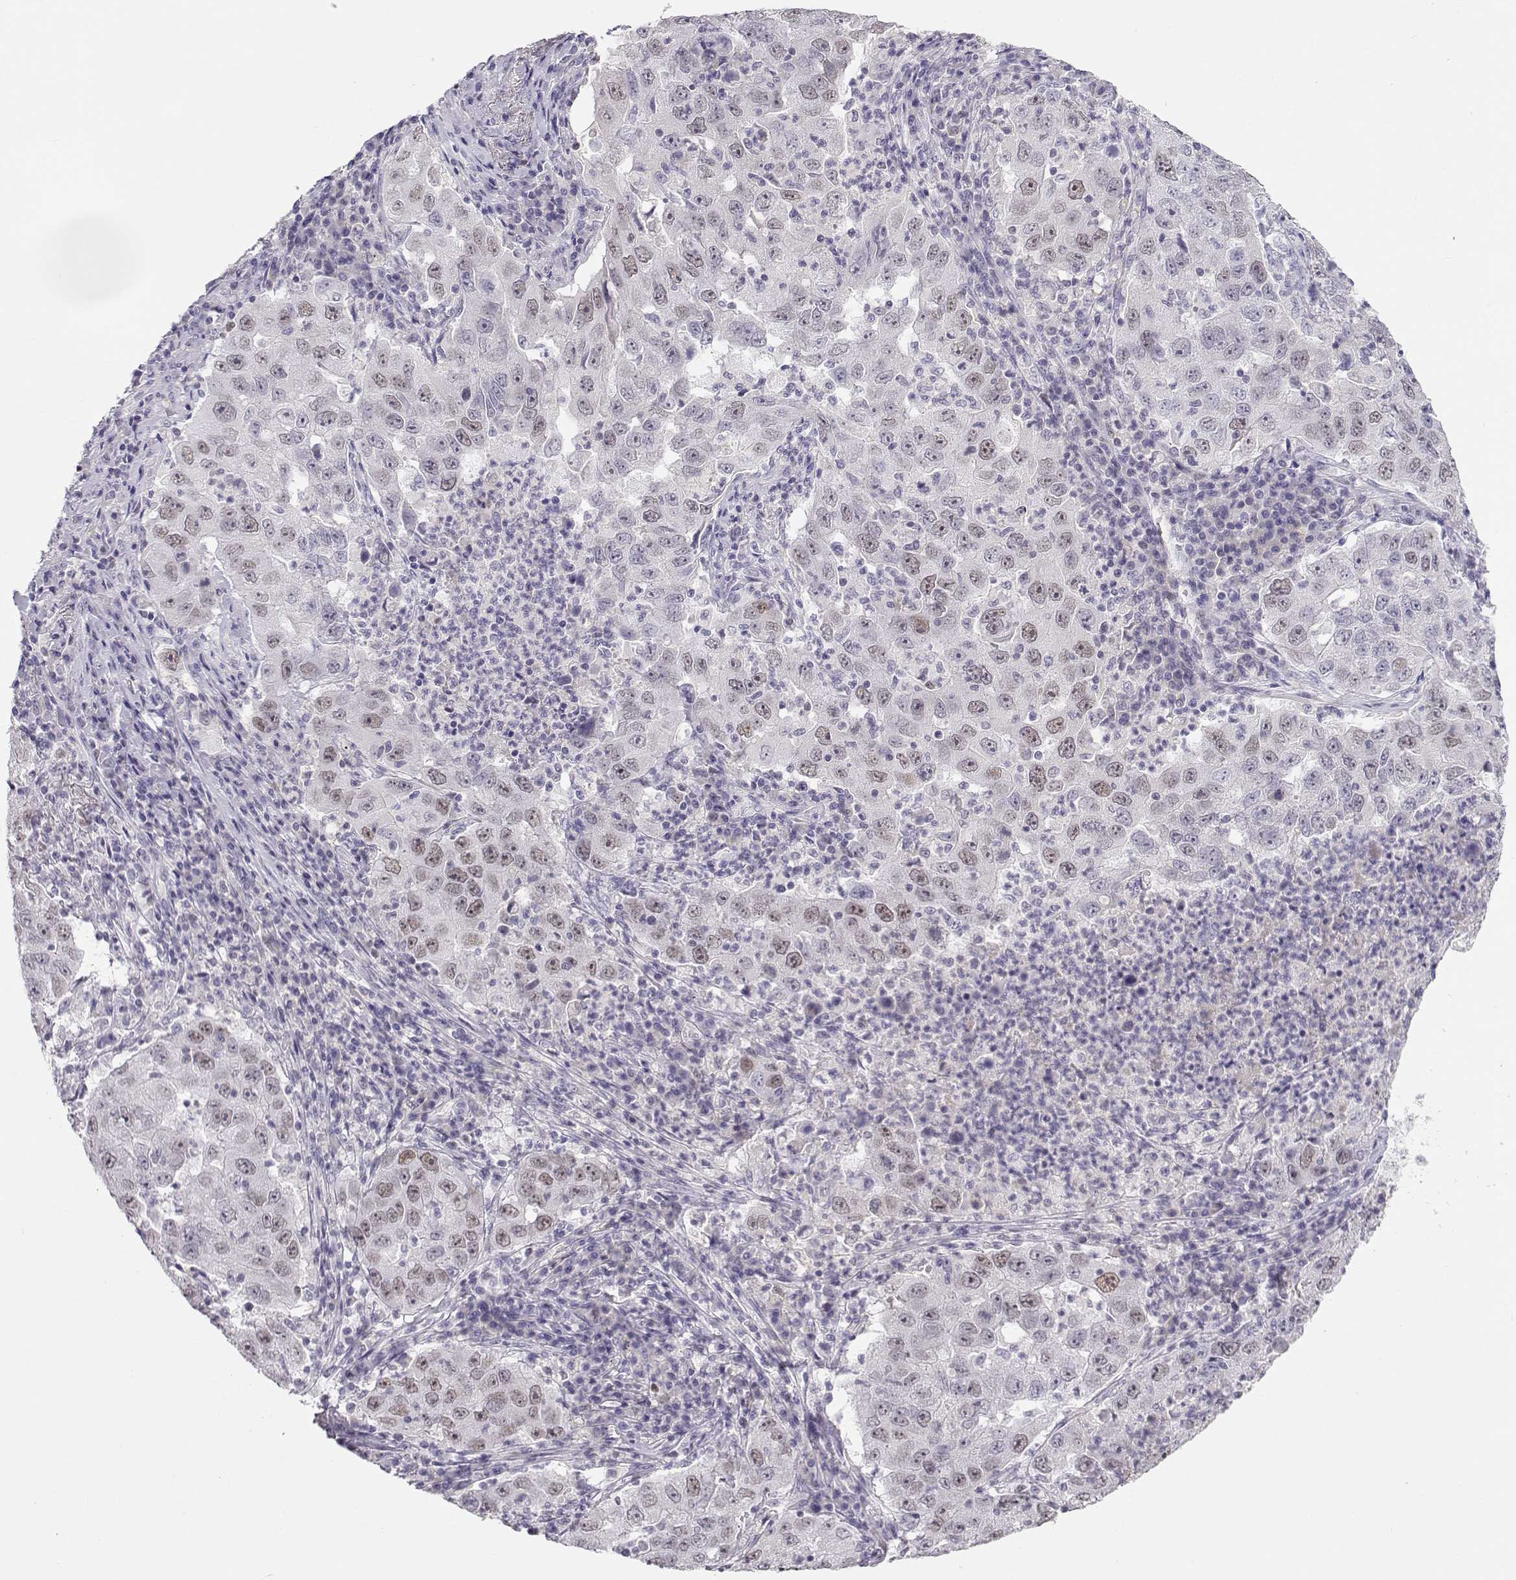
{"staining": {"intensity": "weak", "quantity": "<25%", "location": "nuclear"}, "tissue": "lung cancer", "cell_type": "Tumor cells", "image_type": "cancer", "snomed": [{"axis": "morphology", "description": "Adenocarcinoma, NOS"}, {"axis": "topography", "description": "Lung"}], "caption": "The image shows no staining of tumor cells in lung cancer.", "gene": "OPN5", "patient": {"sex": "male", "age": 73}}